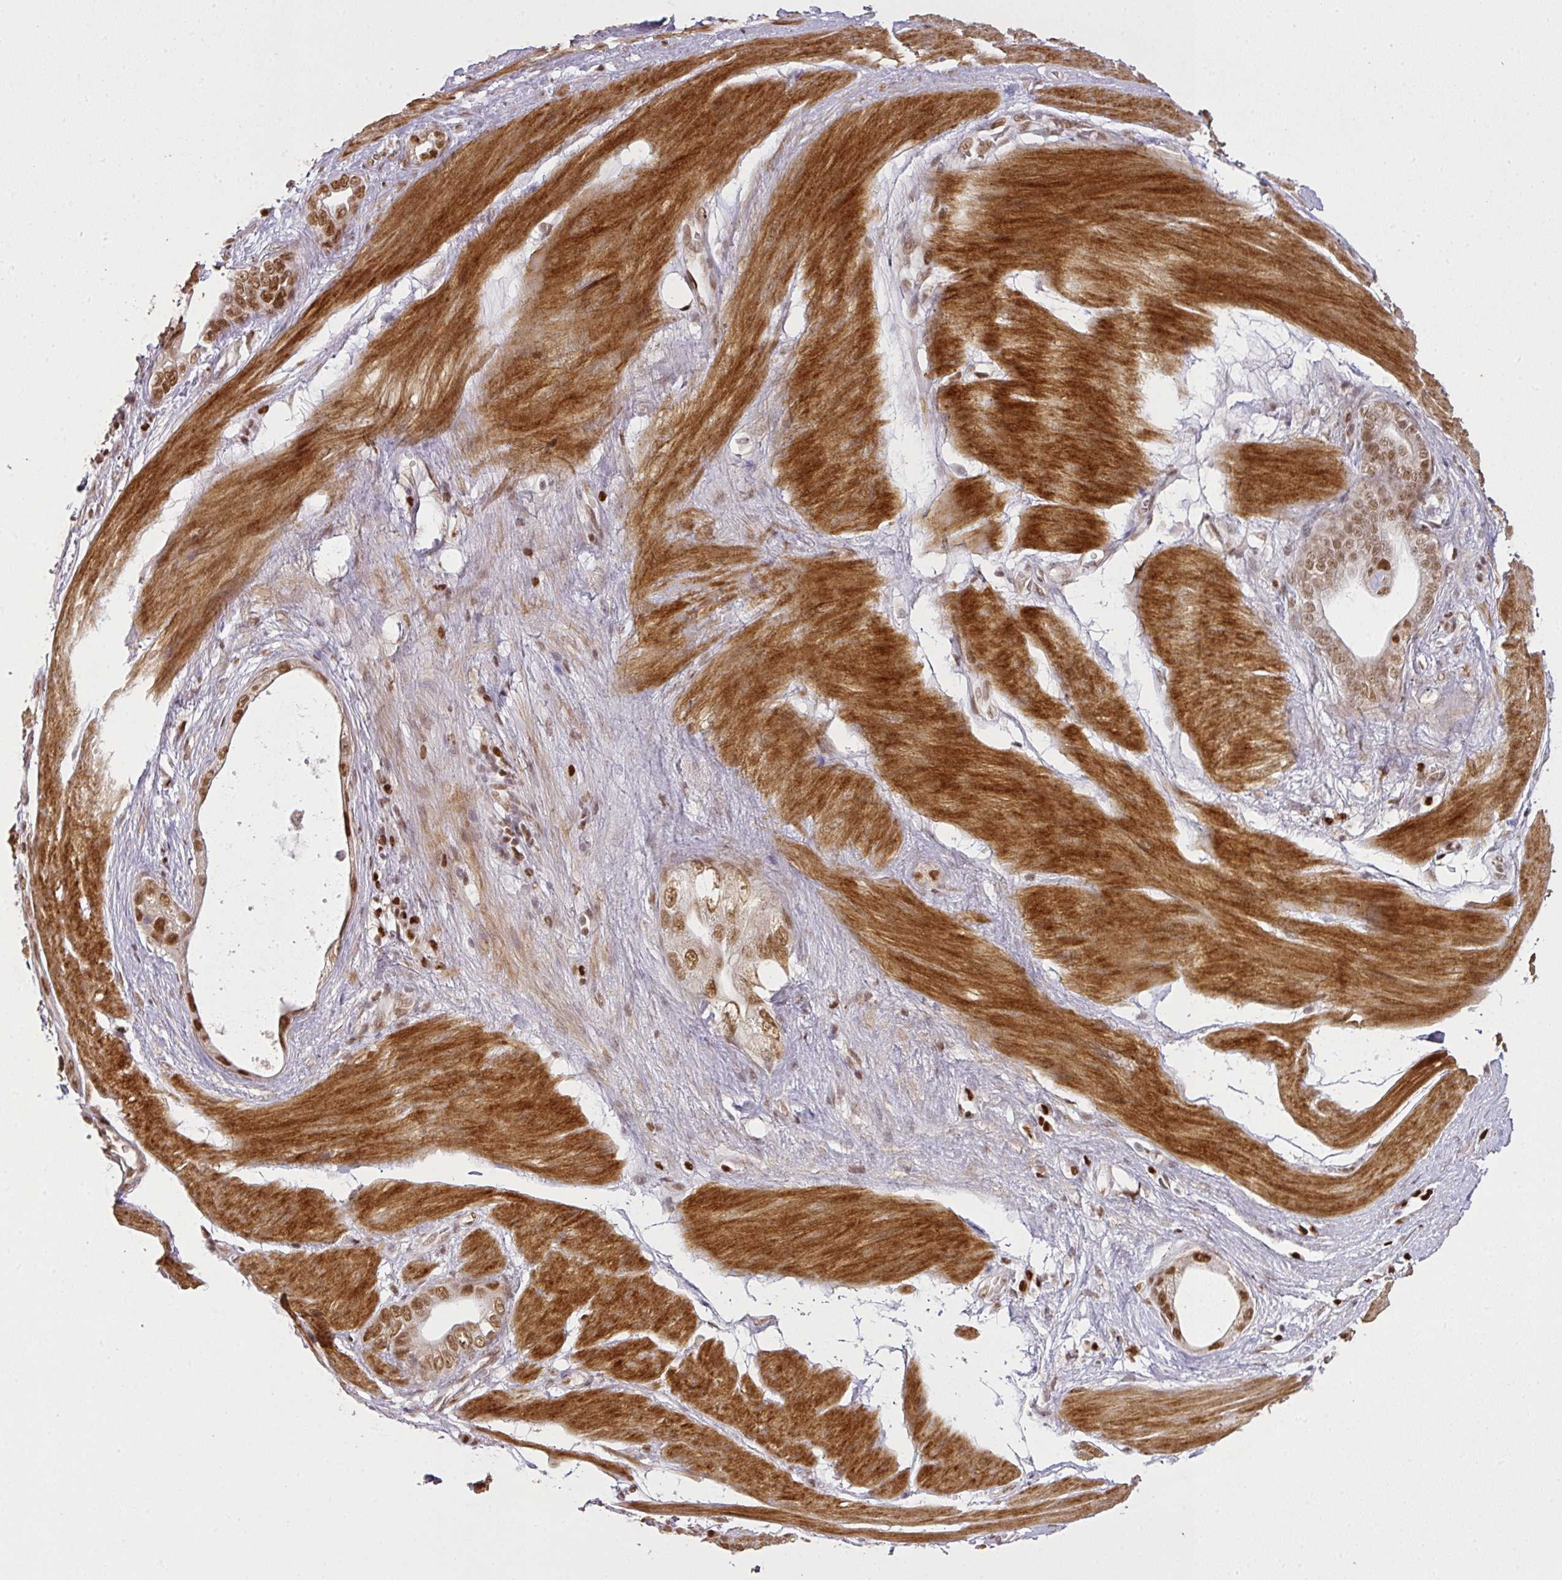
{"staining": {"intensity": "strong", "quantity": ">75%", "location": "nuclear"}, "tissue": "stomach cancer", "cell_type": "Tumor cells", "image_type": "cancer", "snomed": [{"axis": "morphology", "description": "Adenocarcinoma, NOS"}, {"axis": "topography", "description": "Stomach"}], "caption": "Protein staining of stomach adenocarcinoma tissue shows strong nuclear positivity in about >75% of tumor cells.", "gene": "GPRIN2", "patient": {"sex": "male", "age": 55}}